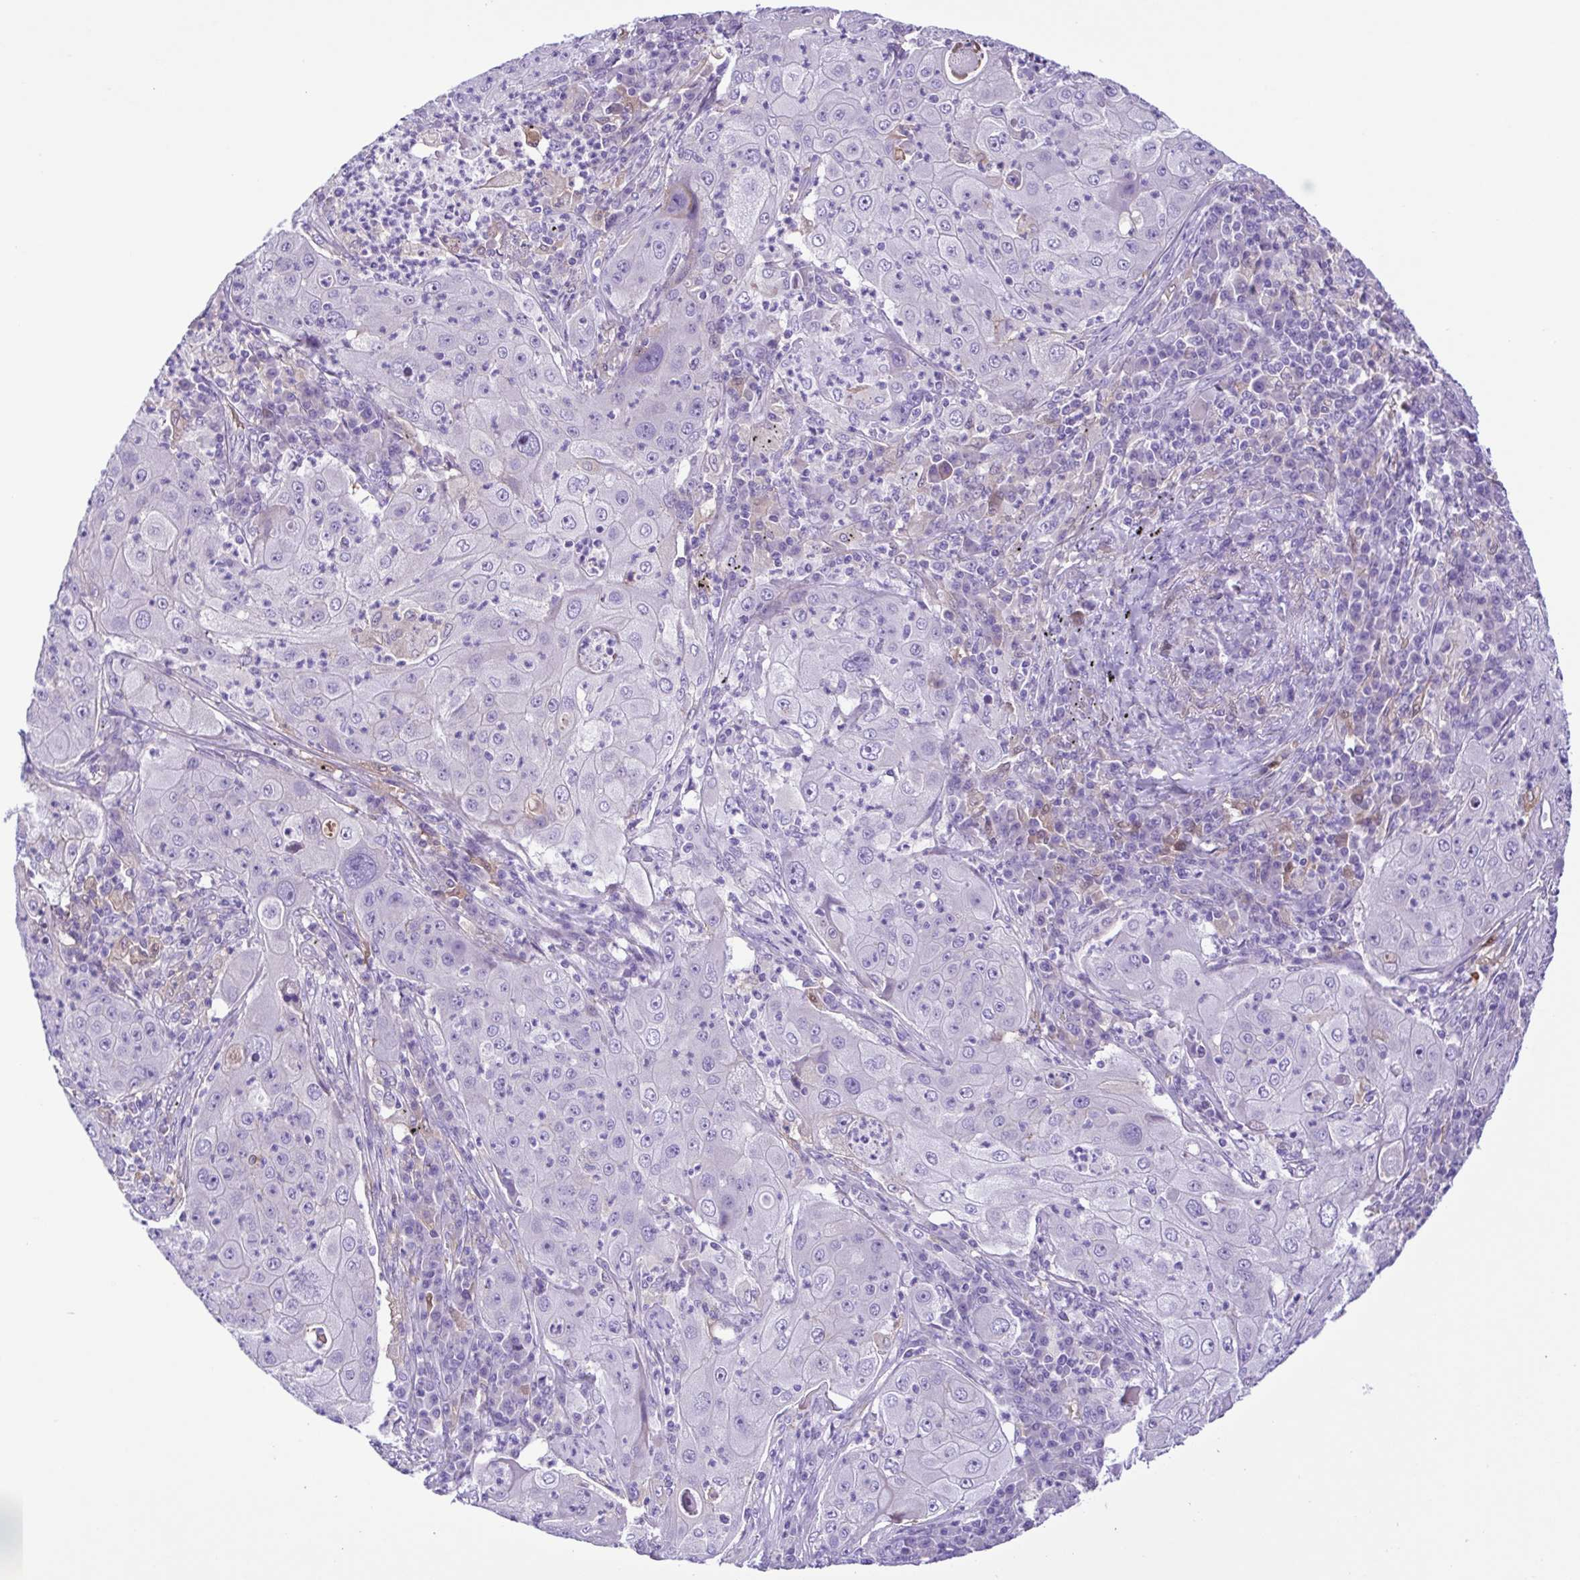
{"staining": {"intensity": "negative", "quantity": "none", "location": "none"}, "tissue": "lung cancer", "cell_type": "Tumor cells", "image_type": "cancer", "snomed": [{"axis": "morphology", "description": "Squamous cell carcinoma, NOS"}, {"axis": "topography", "description": "Lung"}], "caption": "Lung squamous cell carcinoma stained for a protein using immunohistochemistry (IHC) reveals no positivity tumor cells.", "gene": "IGFL1", "patient": {"sex": "female", "age": 59}}